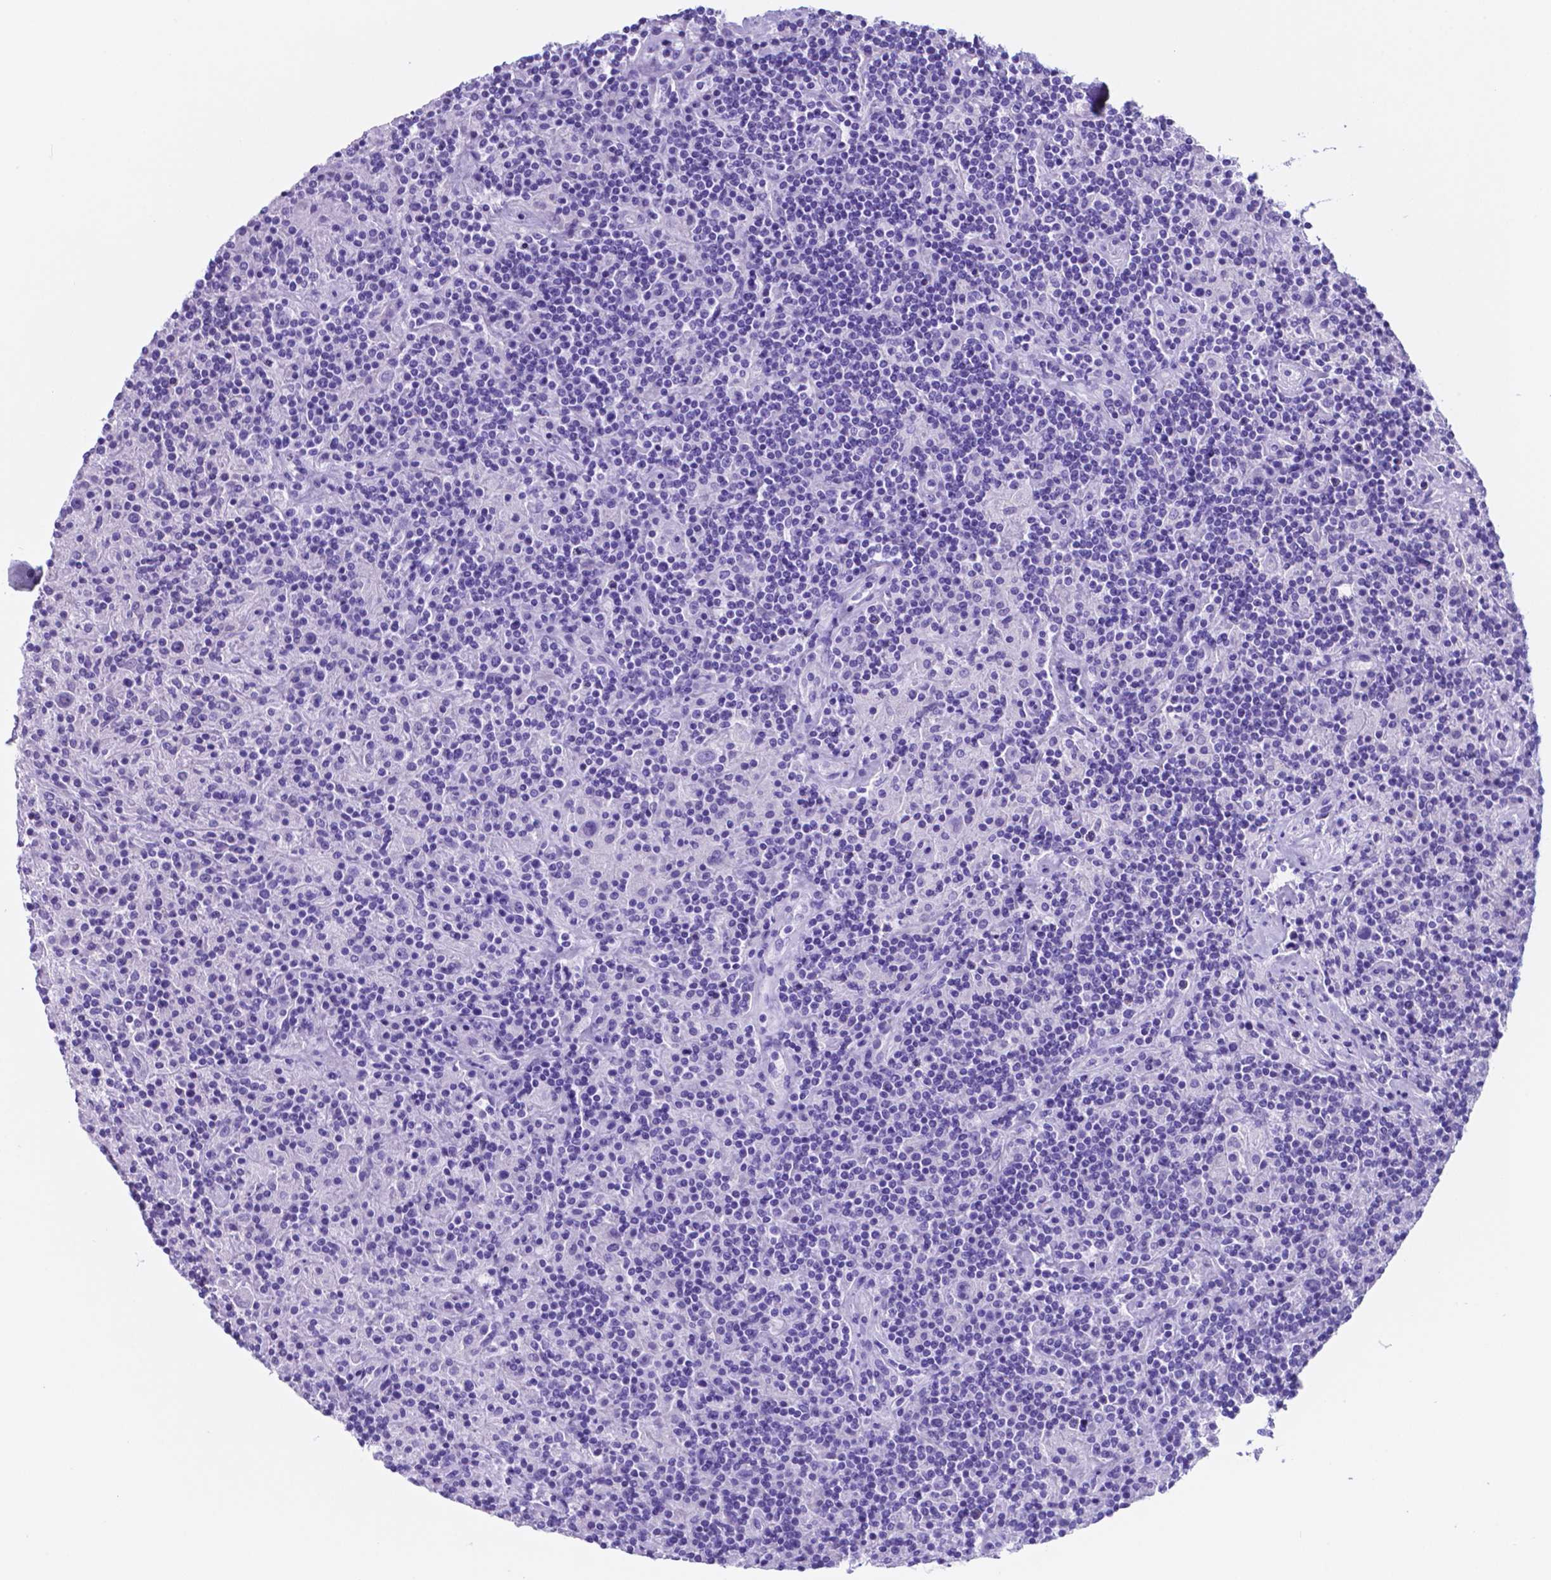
{"staining": {"intensity": "negative", "quantity": "none", "location": "none"}, "tissue": "lymphoma", "cell_type": "Tumor cells", "image_type": "cancer", "snomed": [{"axis": "morphology", "description": "Hodgkin's disease, NOS"}, {"axis": "topography", "description": "Lymph node"}], "caption": "Hodgkin's disease was stained to show a protein in brown. There is no significant positivity in tumor cells. The staining is performed using DAB brown chromogen with nuclei counter-stained in using hematoxylin.", "gene": "DNAAF8", "patient": {"sex": "male", "age": 70}}